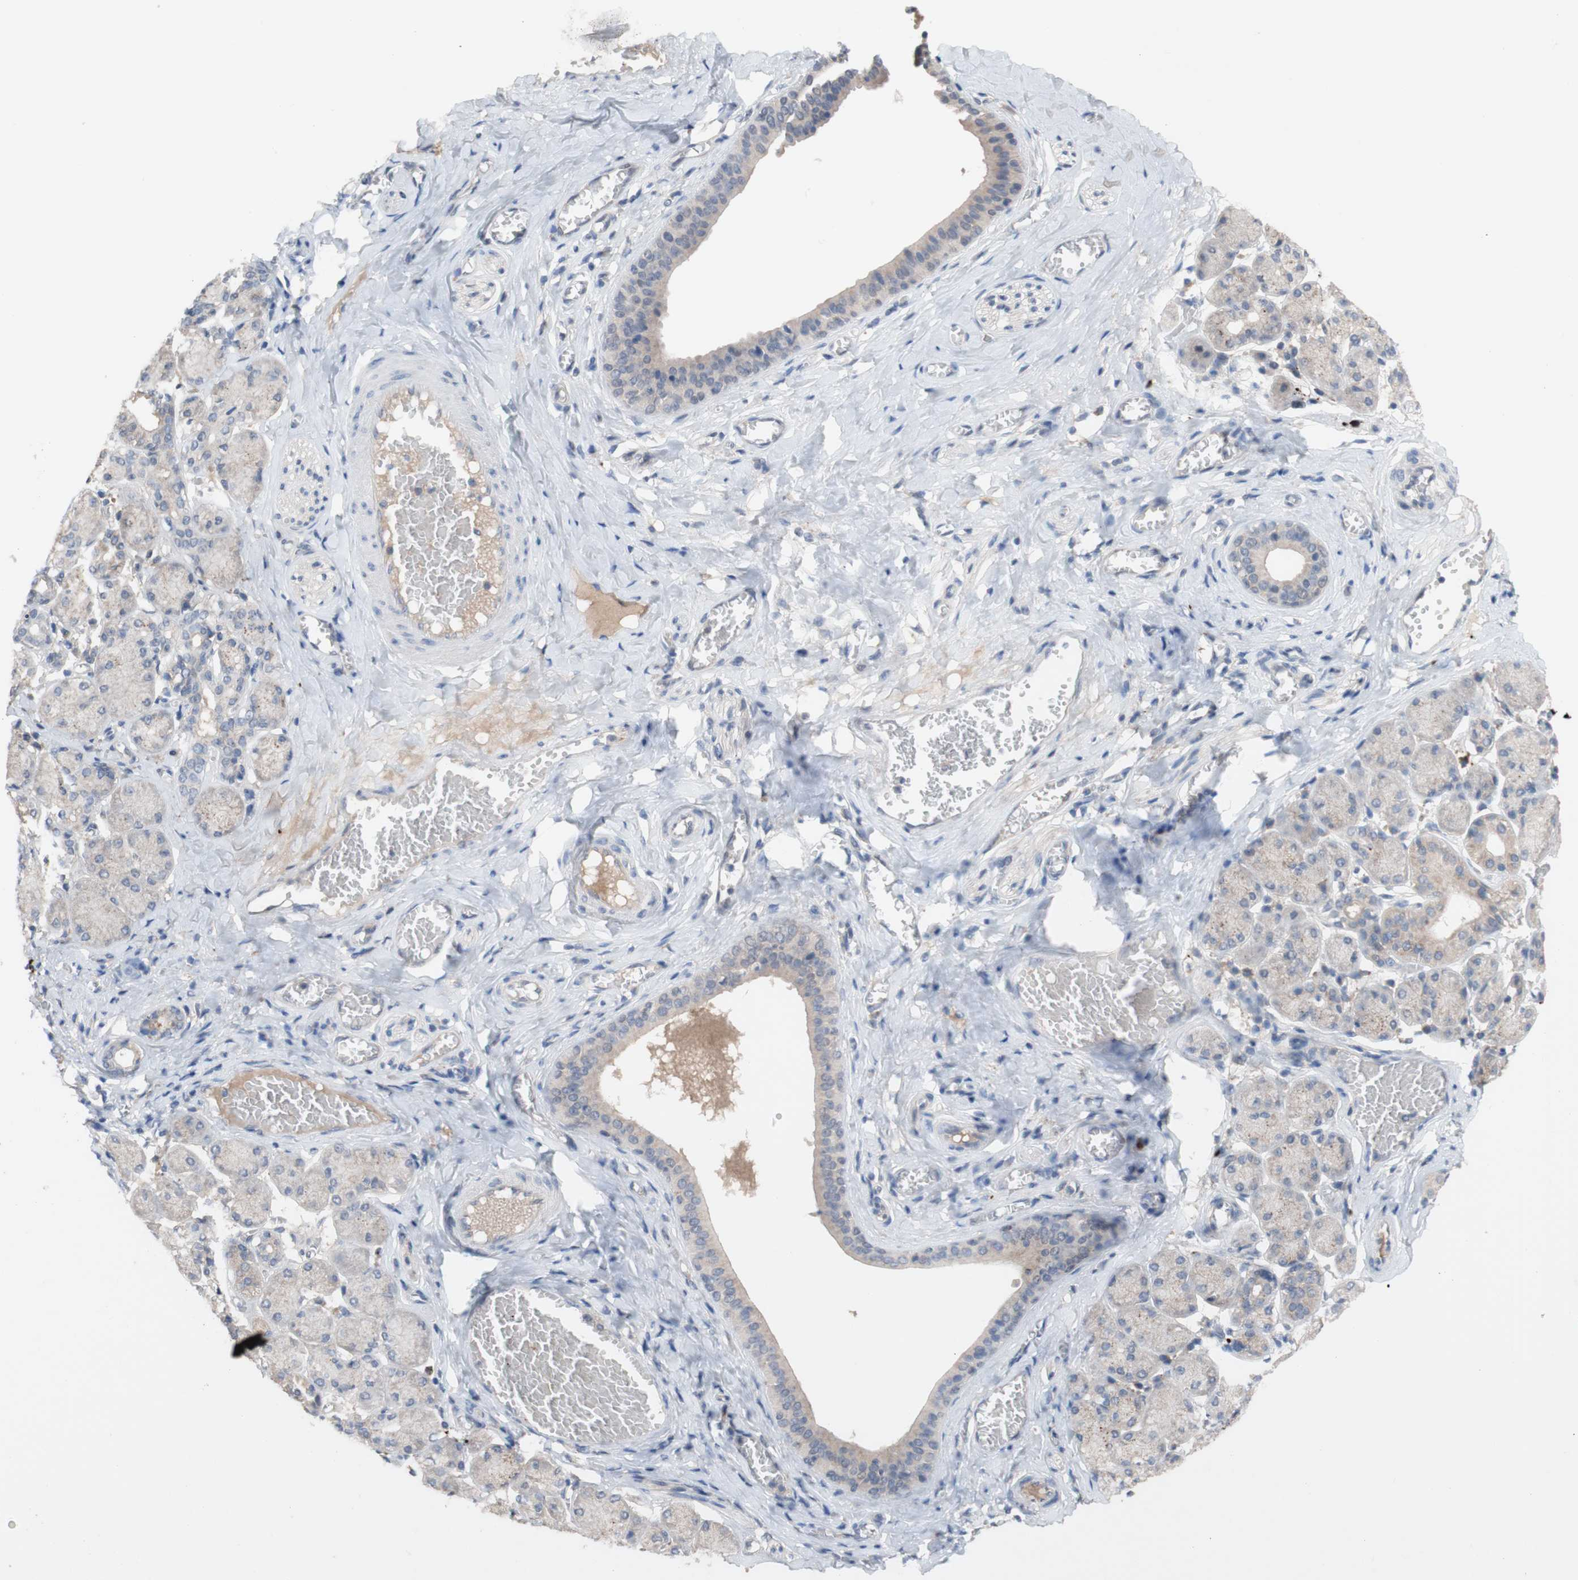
{"staining": {"intensity": "weak", "quantity": "<25%", "location": "cytoplasmic/membranous"}, "tissue": "salivary gland", "cell_type": "Glandular cells", "image_type": "normal", "snomed": [{"axis": "morphology", "description": "Normal tissue, NOS"}, {"axis": "topography", "description": "Salivary gland"}], "caption": "The histopathology image displays no significant positivity in glandular cells of salivary gland.", "gene": "PEX2", "patient": {"sex": "female", "age": 24}}